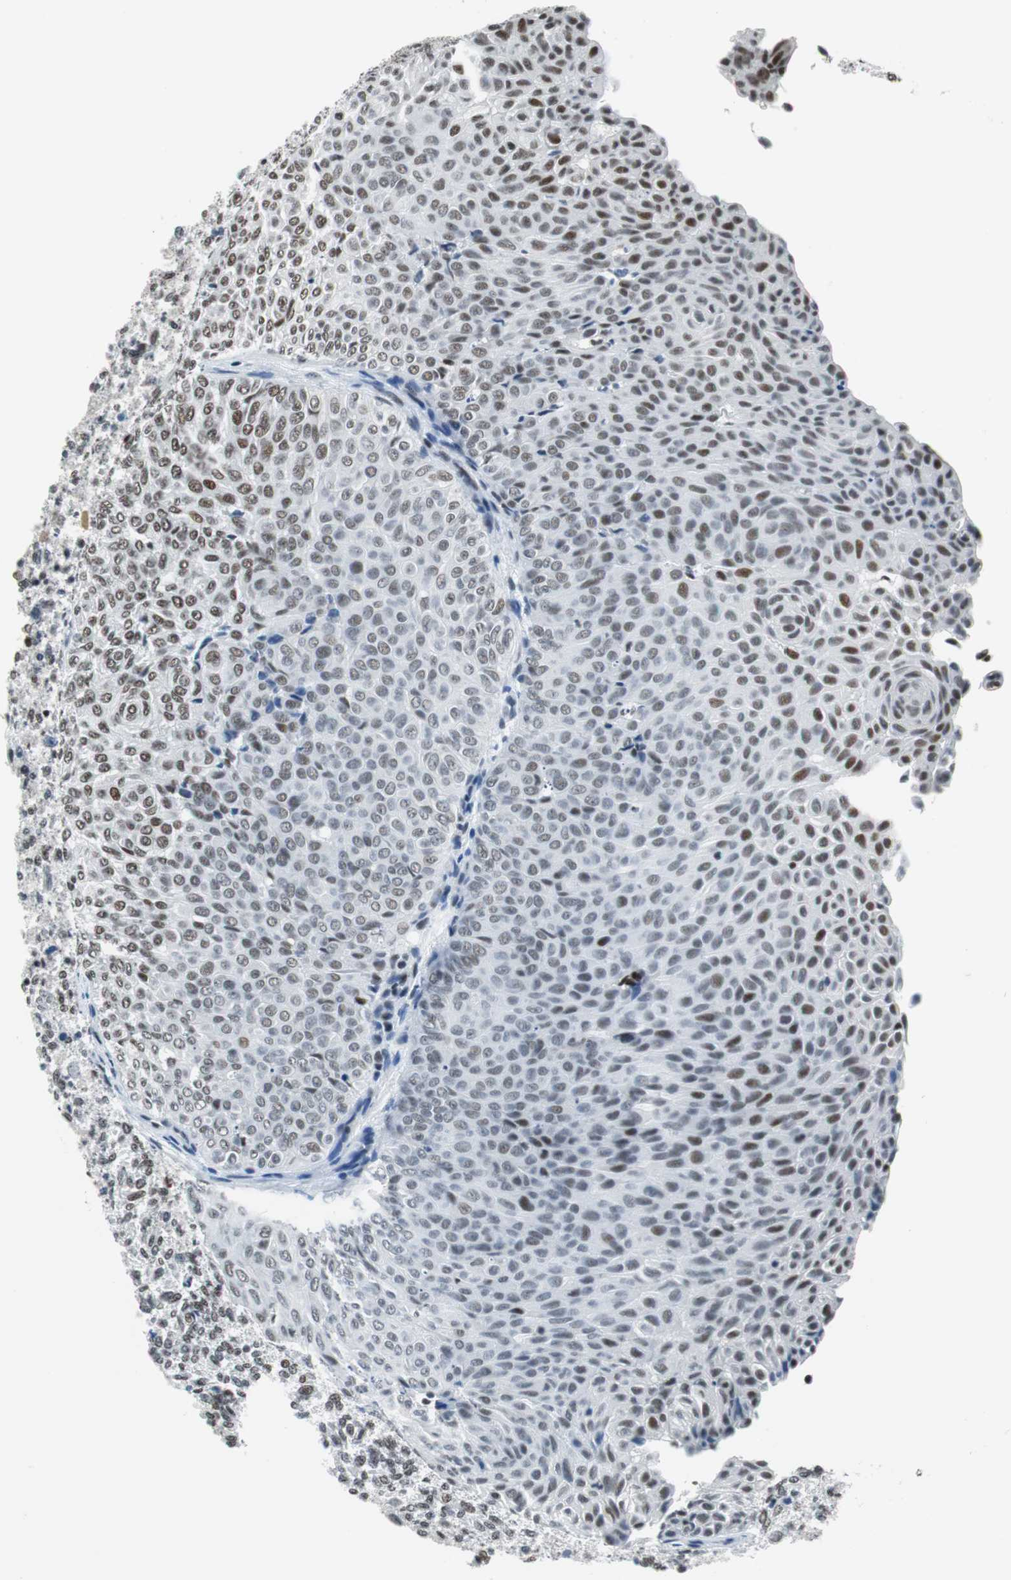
{"staining": {"intensity": "weak", "quantity": "<25%", "location": "nuclear"}, "tissue": "urothelial cancer", "cell_type": "Tumor cells", "image_type": "cancer", "snomed": [{"axis": "morphology", "description": "Urothelial carcinoma, Low grade"}, {"axis": "topography", "description": "Urinary bladder"}], "caption": "Immunohistochemistry (IHC) image of human low-grade urothelial carcinoma stained for a protein (brown), which exhibits no staining in tumor cells.", "gene": "HDAC3", "patient": {"sex": "male", "age": 78}}